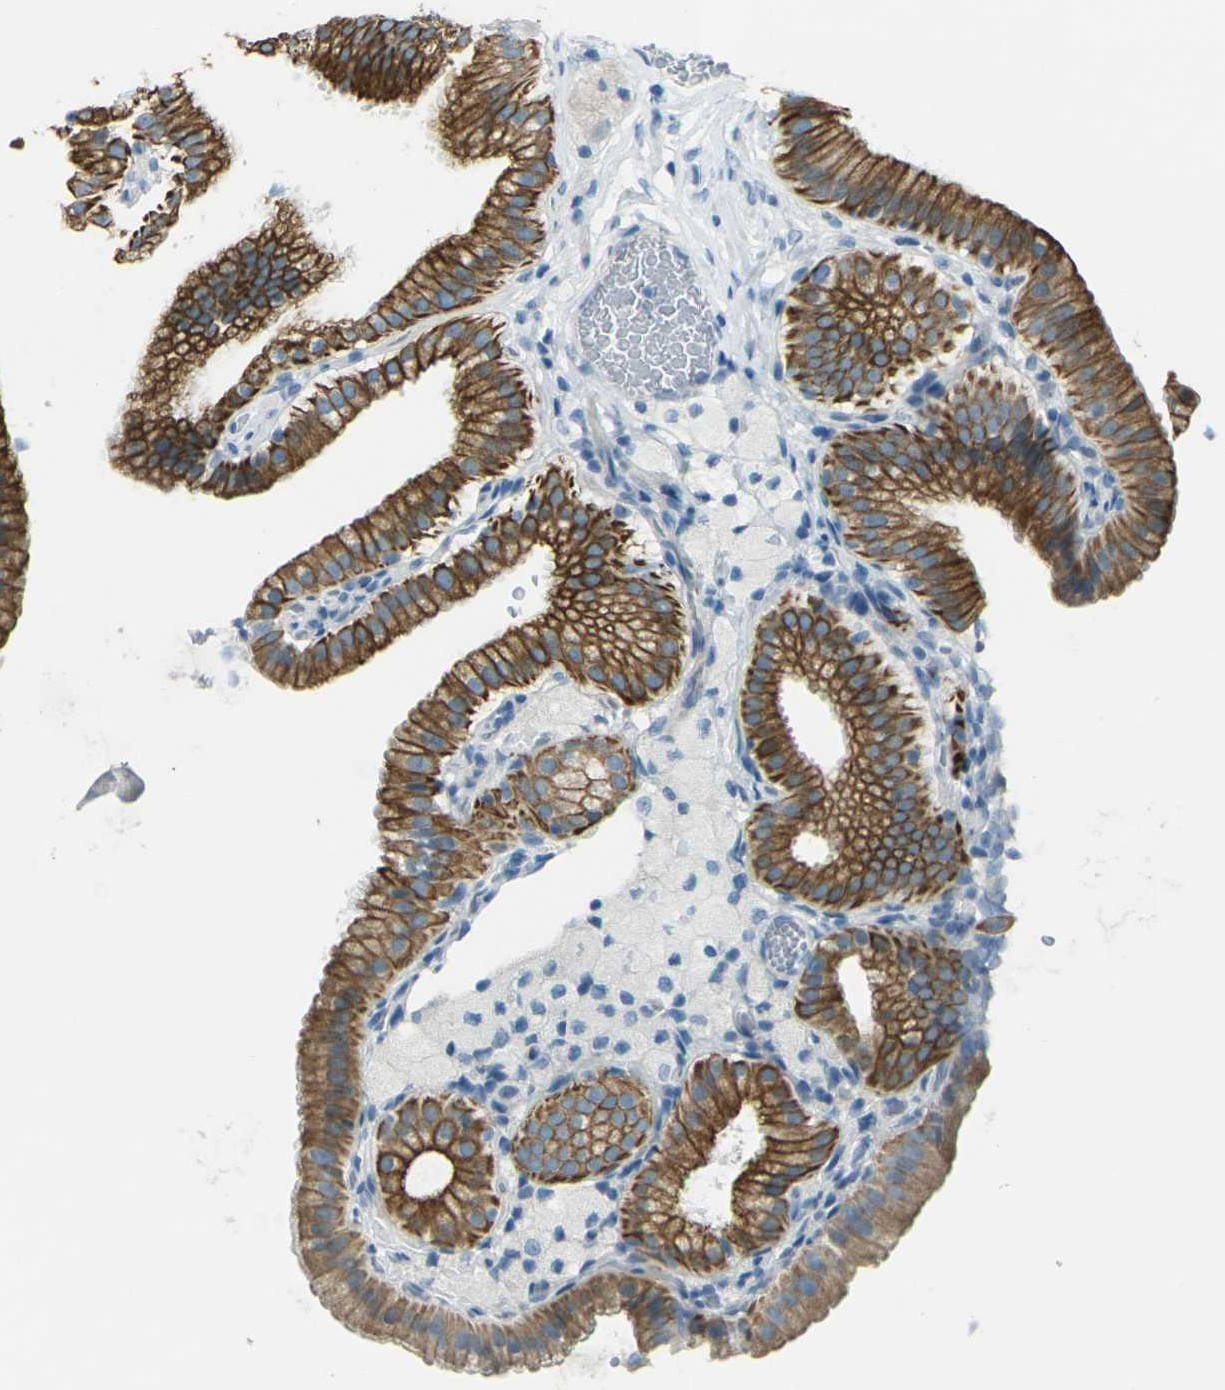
{"staining": {"intensity": "strong", "quantity": ">75%", "location": "cytoplasmic/membranous"}, "tissue": "gallbladder", "cell_type": "Glandular cells", "image_type": "normal", "snomed": [{"axis": "morphology", "description": "Normal tissue, NOS"}, {"axis": "topography", "description": "Gallbladder"}], "caption": "Immunohistochemistry photomicrograph of normal gallbladder: human gallbladder stained using immunohistochemistry exhibits high levels of strong protein expression localized specifically in the cytoplasmic/membranous of glandular cells, appearing as a cytoplasmic/membranous brown color.", "gene": "ANKRD46", "patient": {"sex": "male", "age": 54}}